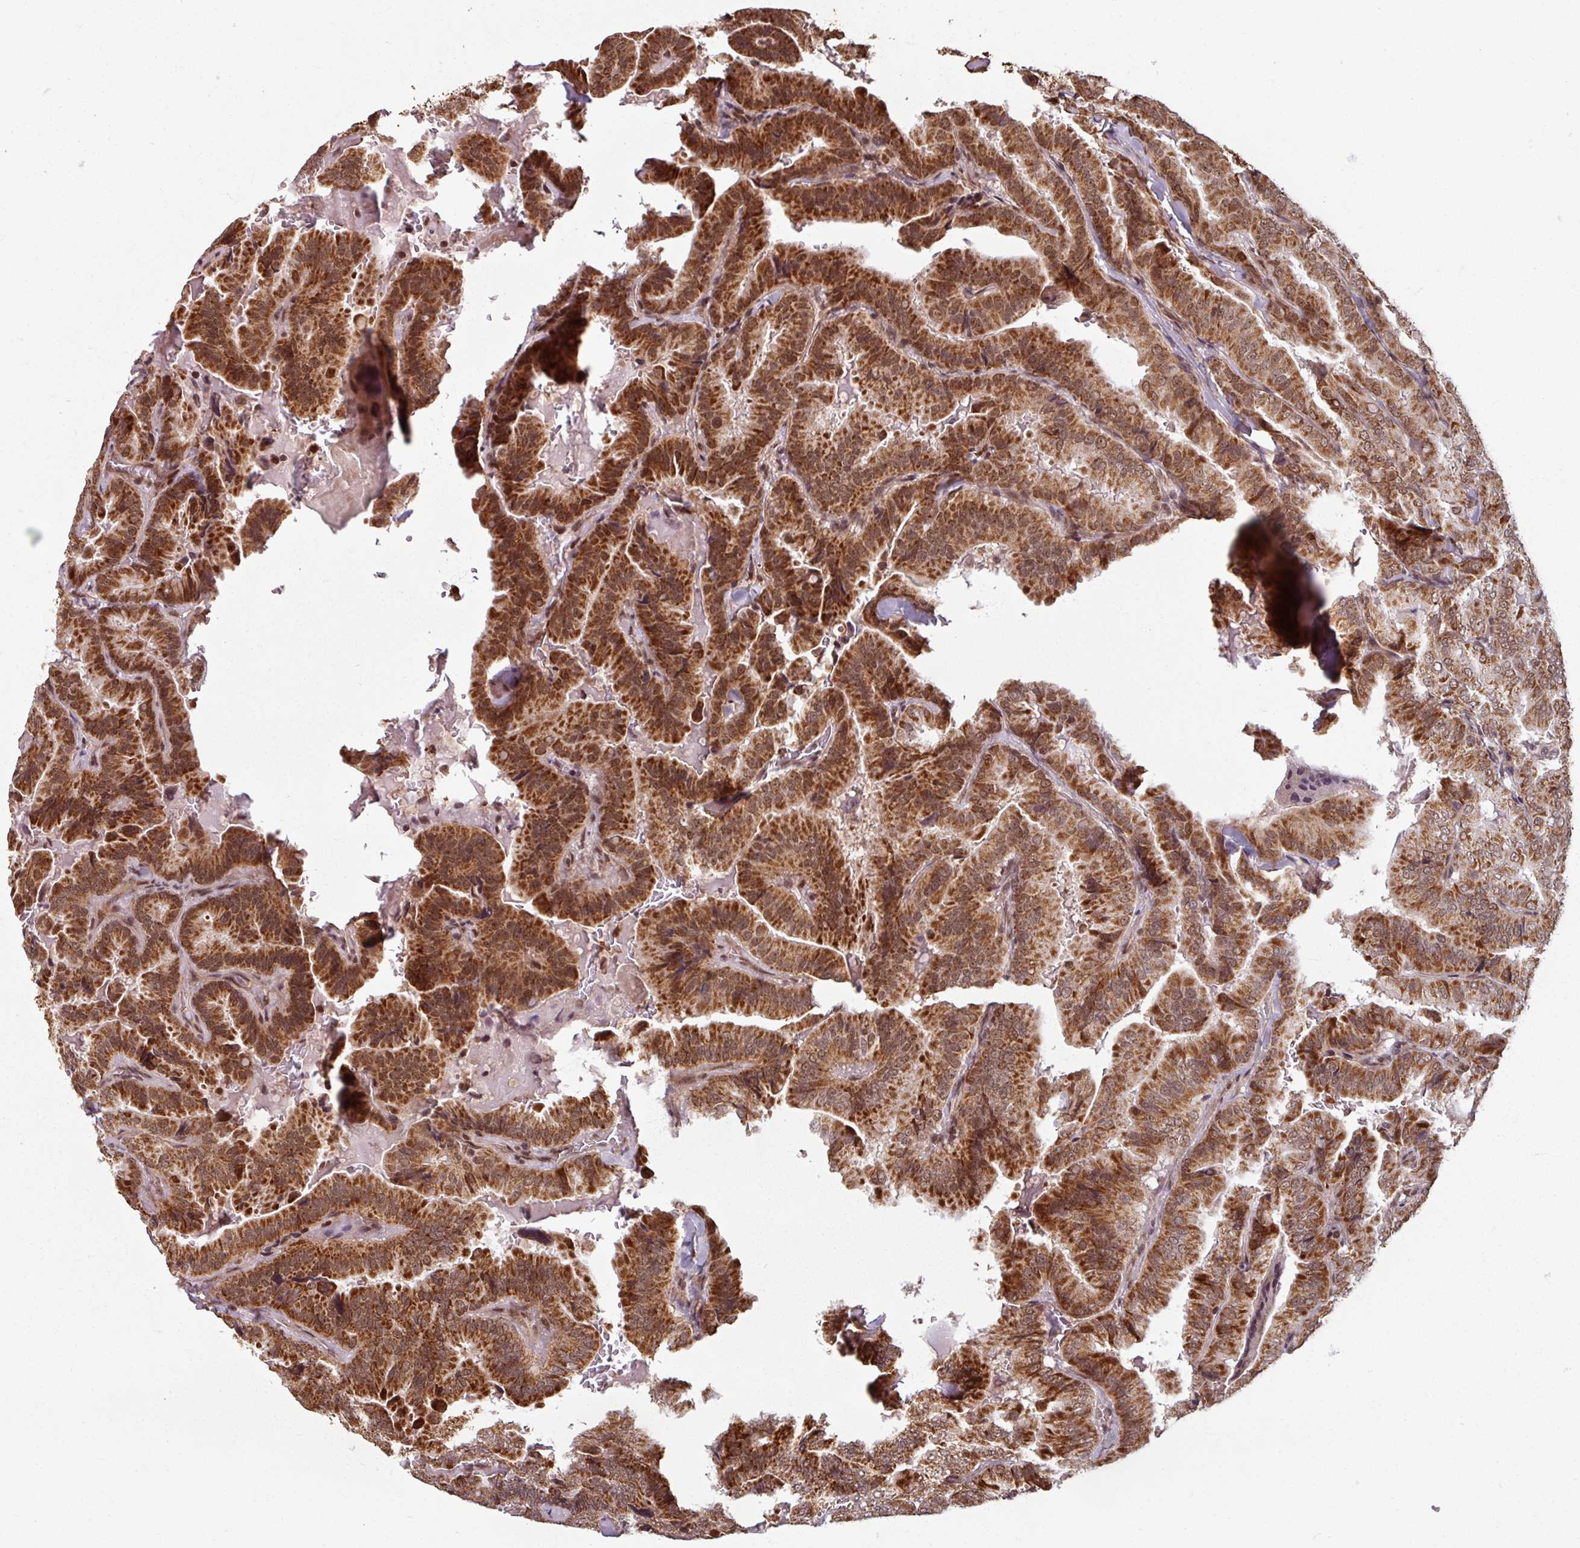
{"staining": {"intensity": "strong", "quantity": ">75%", "location": "cytoplasmic/membranous,nuclear"}, "tissue": "thyroid cancer", "cell_type": "Tumor cells", "image_type": "cancer", "snomed": [{"axis": "morphology", "description": "Papillary adenocarcinoma, NOS"}, {"axis": "topography", "description": "Thyroid gland"}], "caption": "Strong cytoplasmic/membranous and nuclear positivity for a protein is present in about >75% of tumor cells of papillary adenocarcinoma (thyroid) using immunohistochemistry.", "gene": "SWI5", "patient": {"sex": "male", "age": 61}}